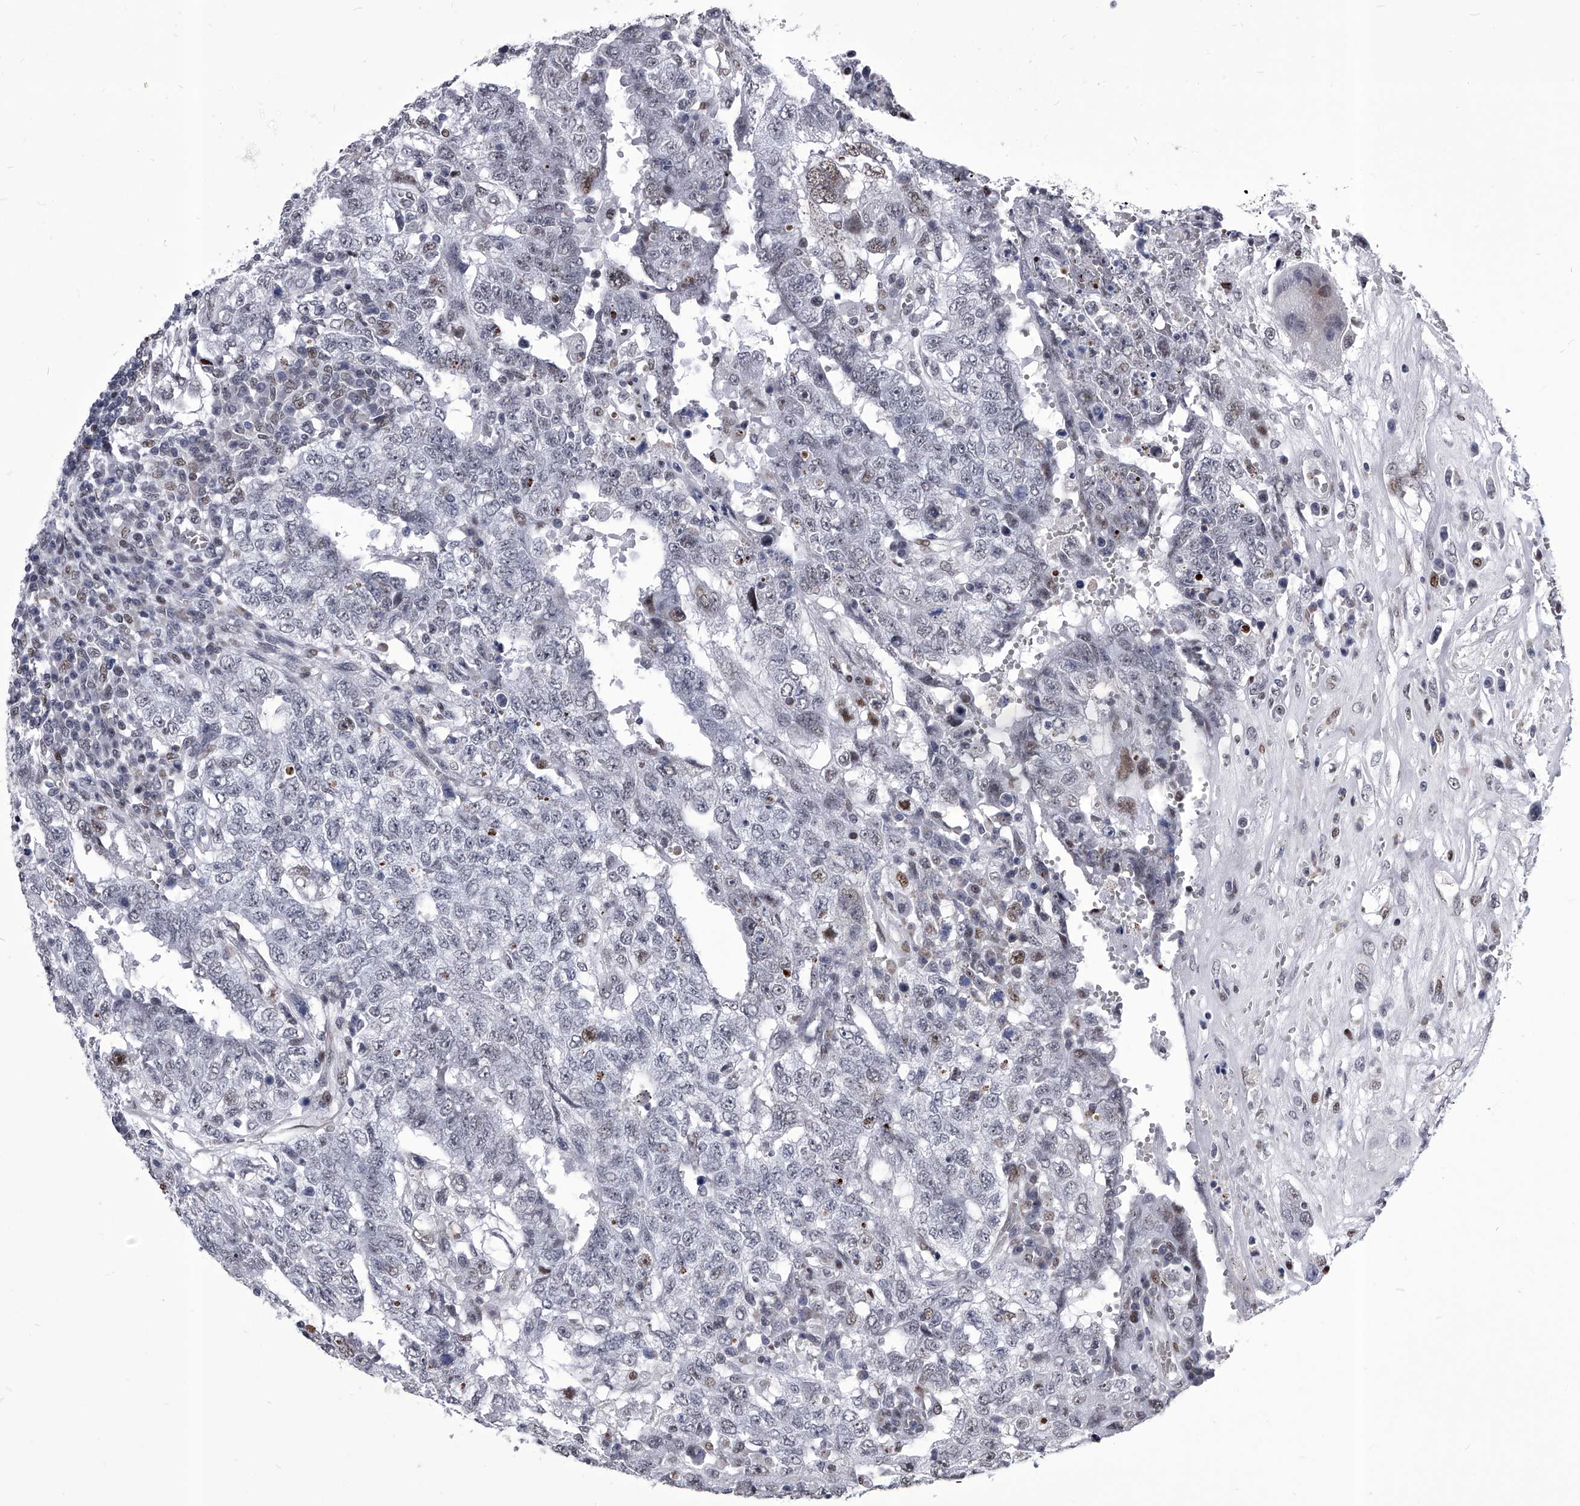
{"staining": {"intensity": "weak", "quantity": "<25%", "location": "nuclear"}, "tissue": "testis cancer", "cell_type": "Tumor cells", "image_type": "cancer", "snomed": [{"axis": "morphology", "description": "Carcinoma, Embryonal, NOS"}, {"axis": "topography", "description": "Testis"}], "caption": "Immunohistochemical staining of human testis embryonal carcinoma displays no significant staining in tumor cells.", "gene": "CMTR1", "patient": {"sex": "male", "age": 26}}